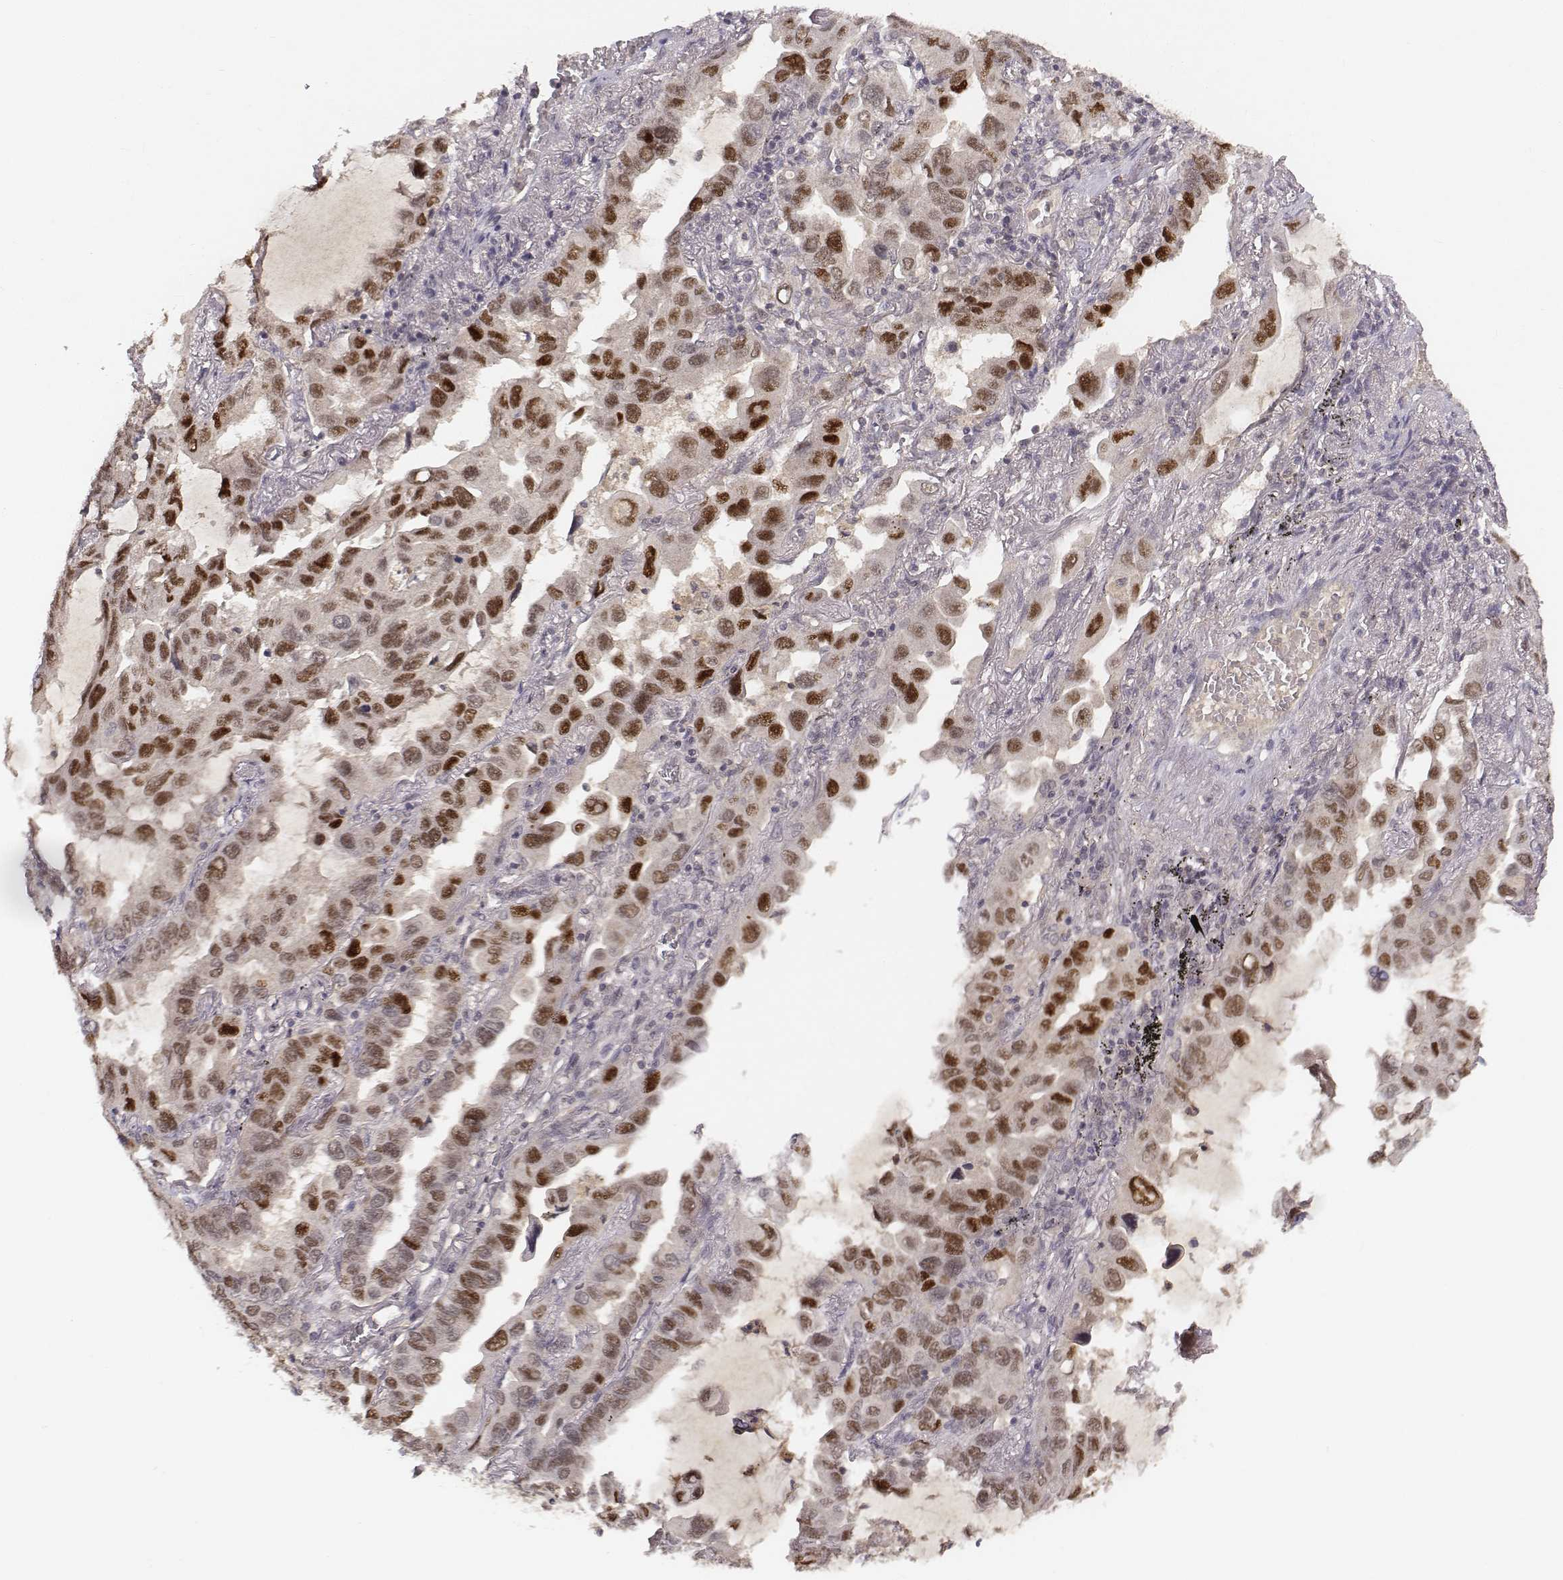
{"staining": {"intensity": "strong", "quantity": ">75%", "location": "nuclear"}, "tissue": "lung cancer", "cell_type": "Tumor cells", "image_type": "cancer", "snomed": [{"axis": "morphology", "description": "Adenocarcinoma, NOS"}, {"axis": "topography", "description": "Lung"}], "caption": "Adenocarcinoma (lung) was stained to show a protein in brown. There is high levels of strong nuclear expression in approximately >75% of tumor cells. The protein is stained brown, and the nuclei are stained in blue (DAB (3,3'-diaminobenzidine) IHC with brightfield microscopy, high magnification).", "gene": "FANCD2", "patient": {"sex": "male", "age": 64}}